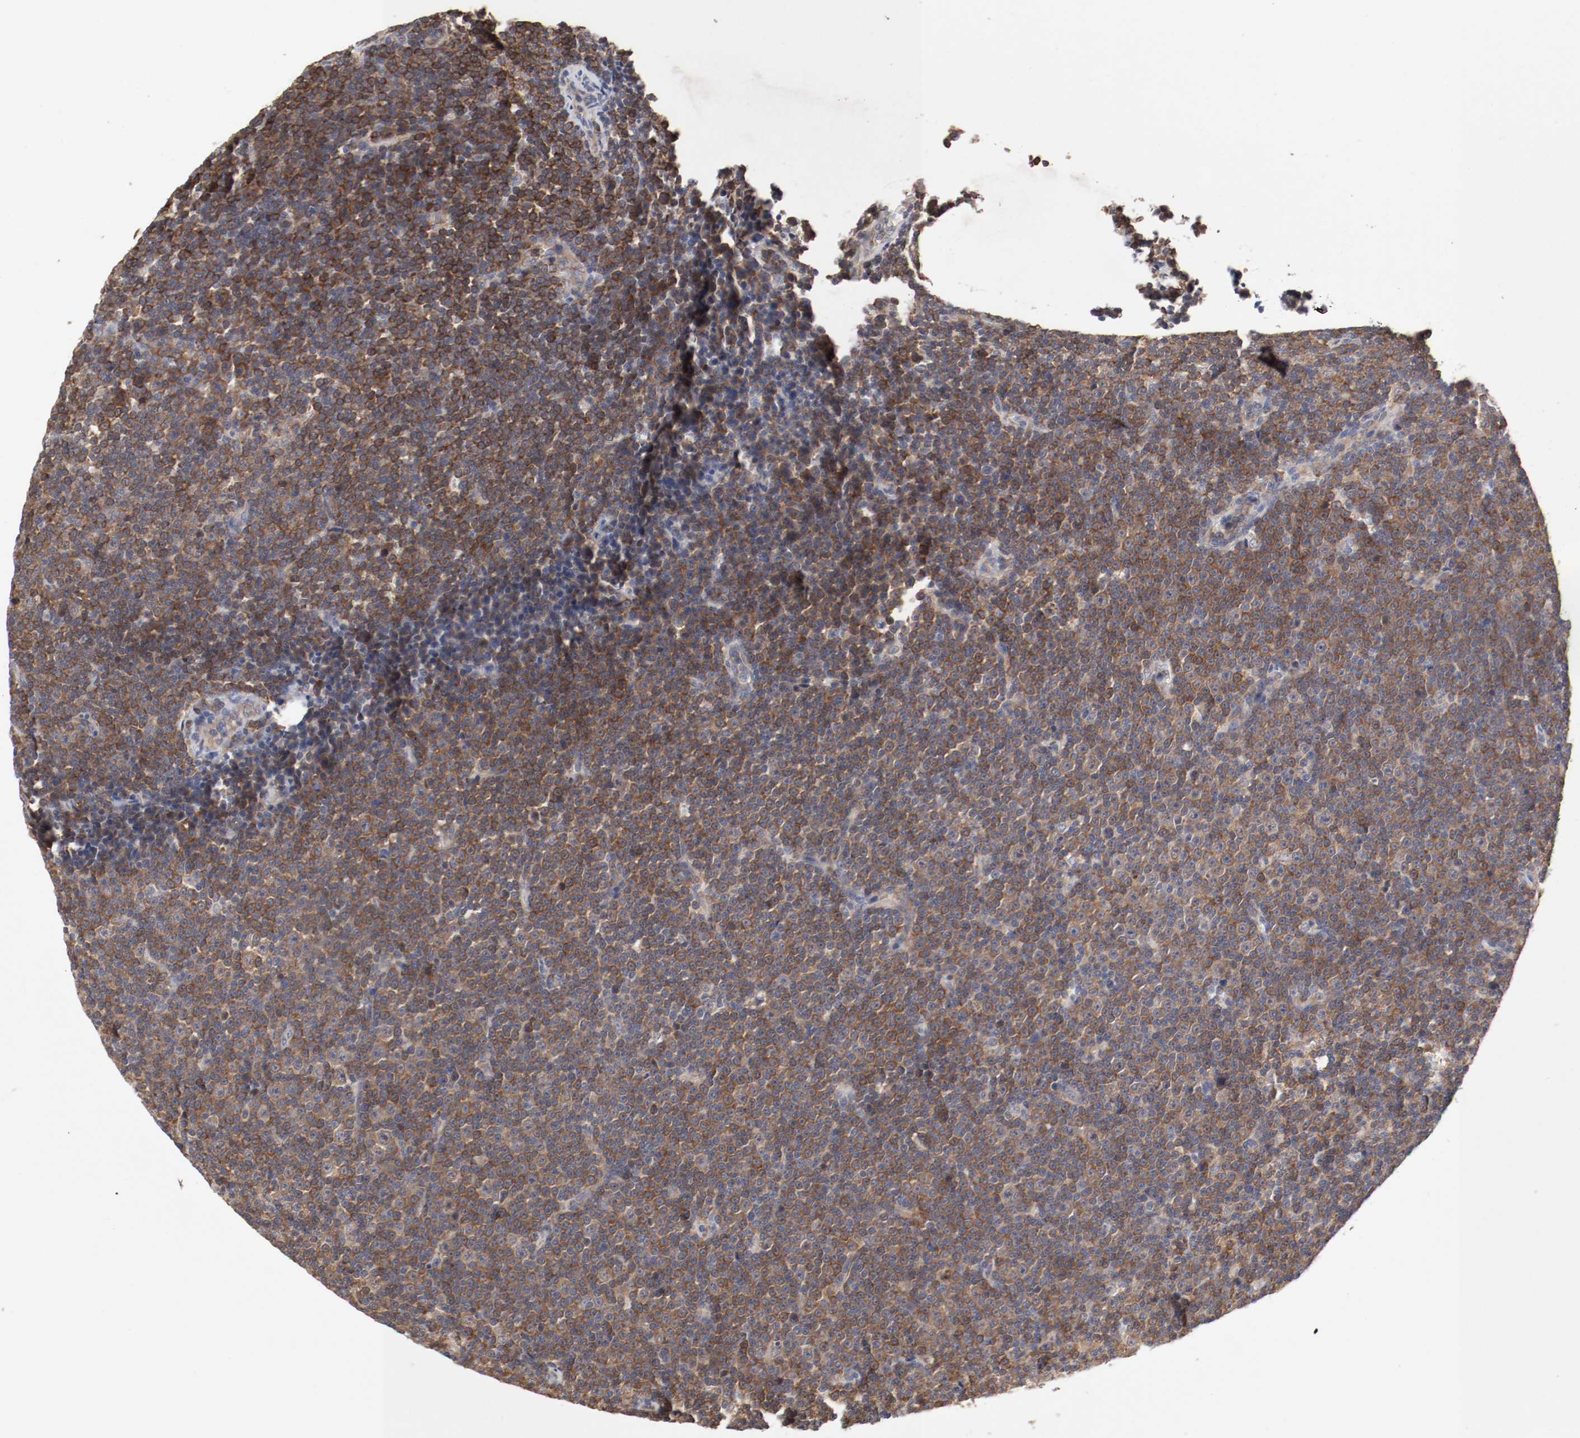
{"staining": {"intensity": "strong", "quantity": ">75%", "location": "cytoplasmic/membranous"}, "tissue": "lymphoma", "cell_type": "Tumor cells", "image_type": "cancer", "snomed": [{"axis": "morphology", "description": "Malignant lymphoma, non-Hodgkin's type, Low grade"}, {"axis": "topography", "description": "Lymph node"}], "caption": "The photomicrograph demonstrates a brown stain indicating the presence of a protein in the cytoplasmic/membranous of tumor cells in lymphoma. The protein is shown in brown color, while the nuclei are stained blue.", "gene": "FKBP3", "patient": {"sex": "female", "age": 67}}